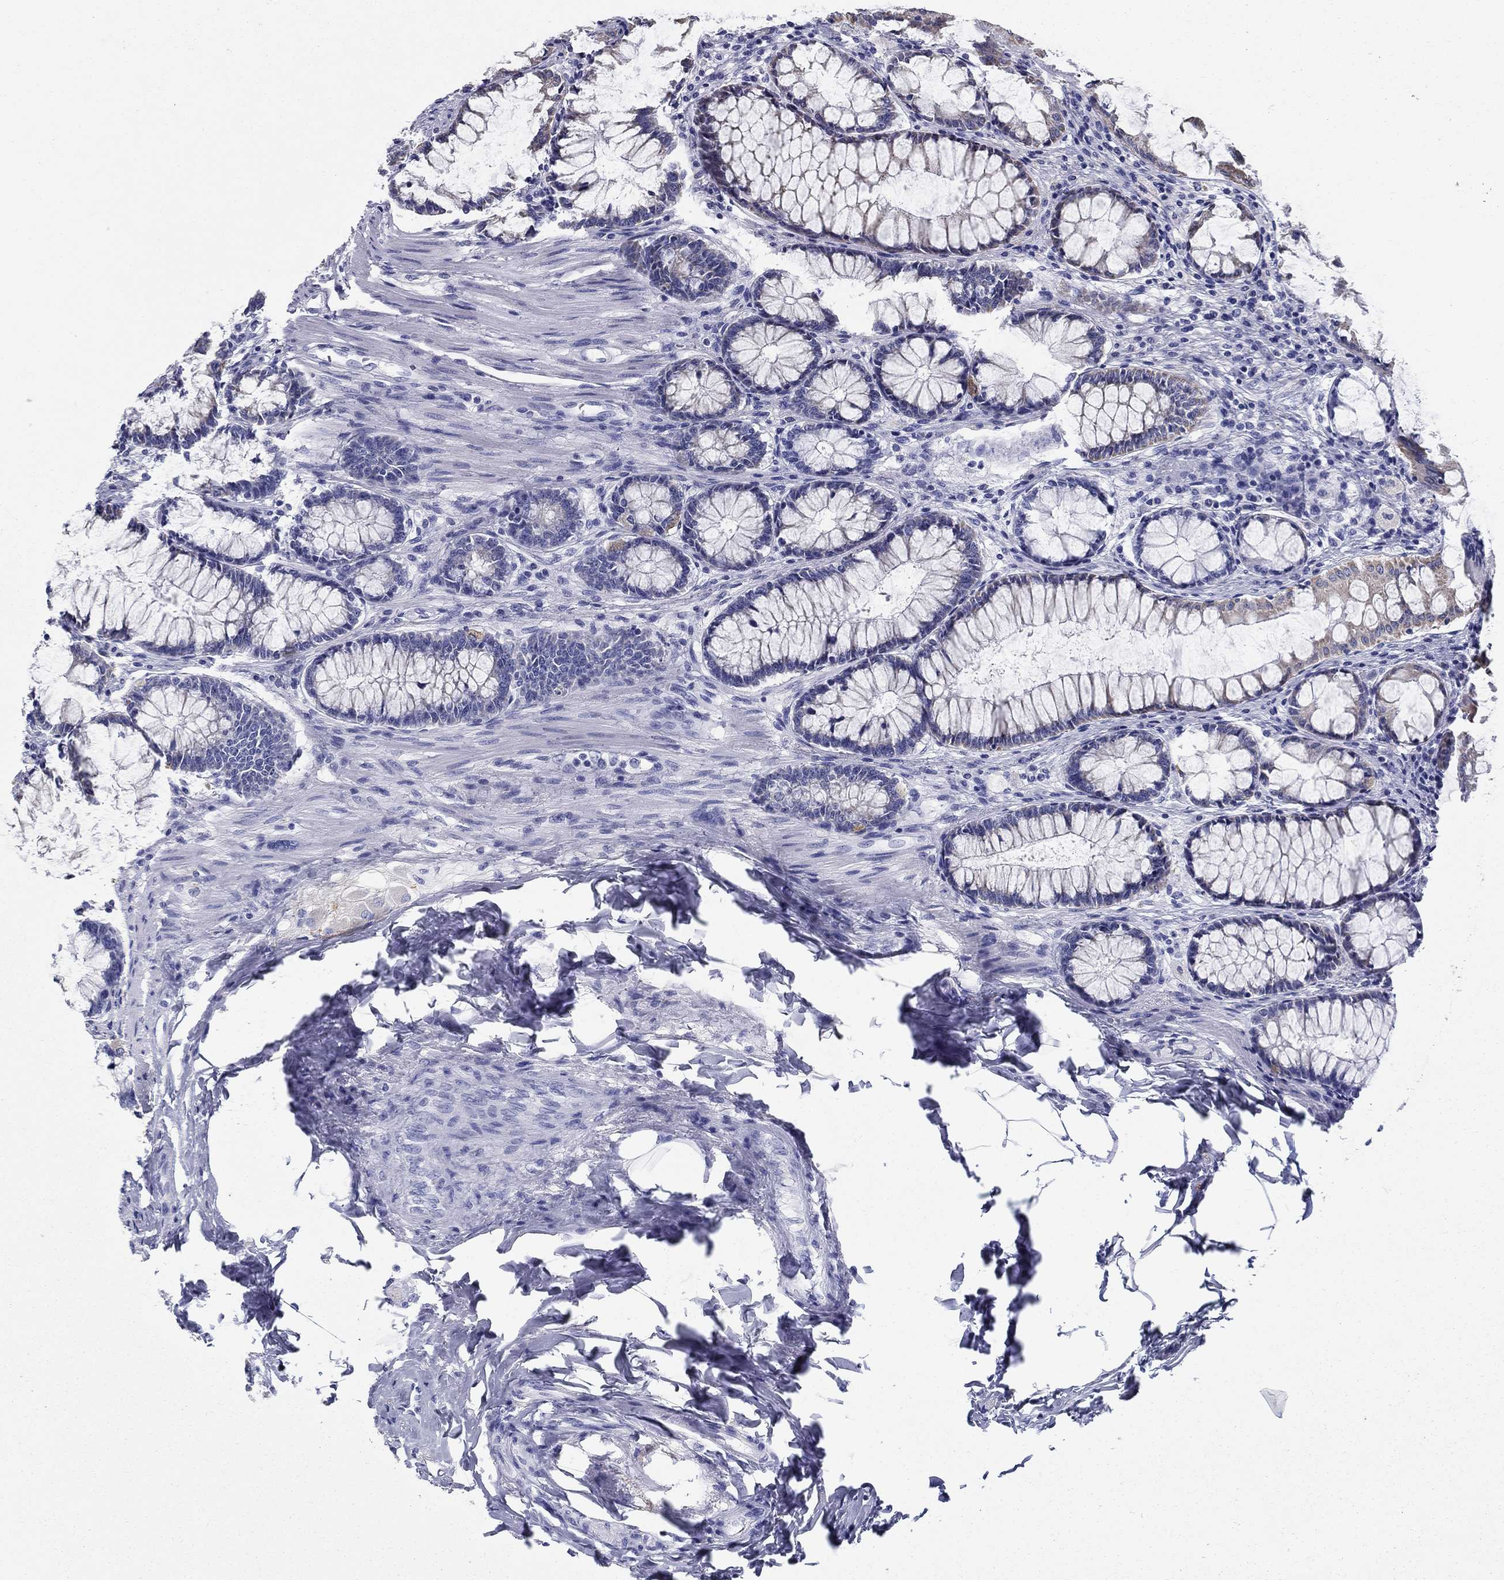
{"staining": {"intensity": "negative", "quantity": "none", "location": "none"}, "tissue": "colon", "cell_type": "Endothelial cells", "image_type": "normal", "snomed": [{"axis": "morphology", "description": "Normal tissue, NOS"}, {"axis": "topography", "description": "Colon"}], "caption": "Human colon stained for a protein using immunohistochemistry (IHC) reveals no staining in endothelial cells.", "gene": "UPB1", "patient": {"sex": "female", "age": 65}}